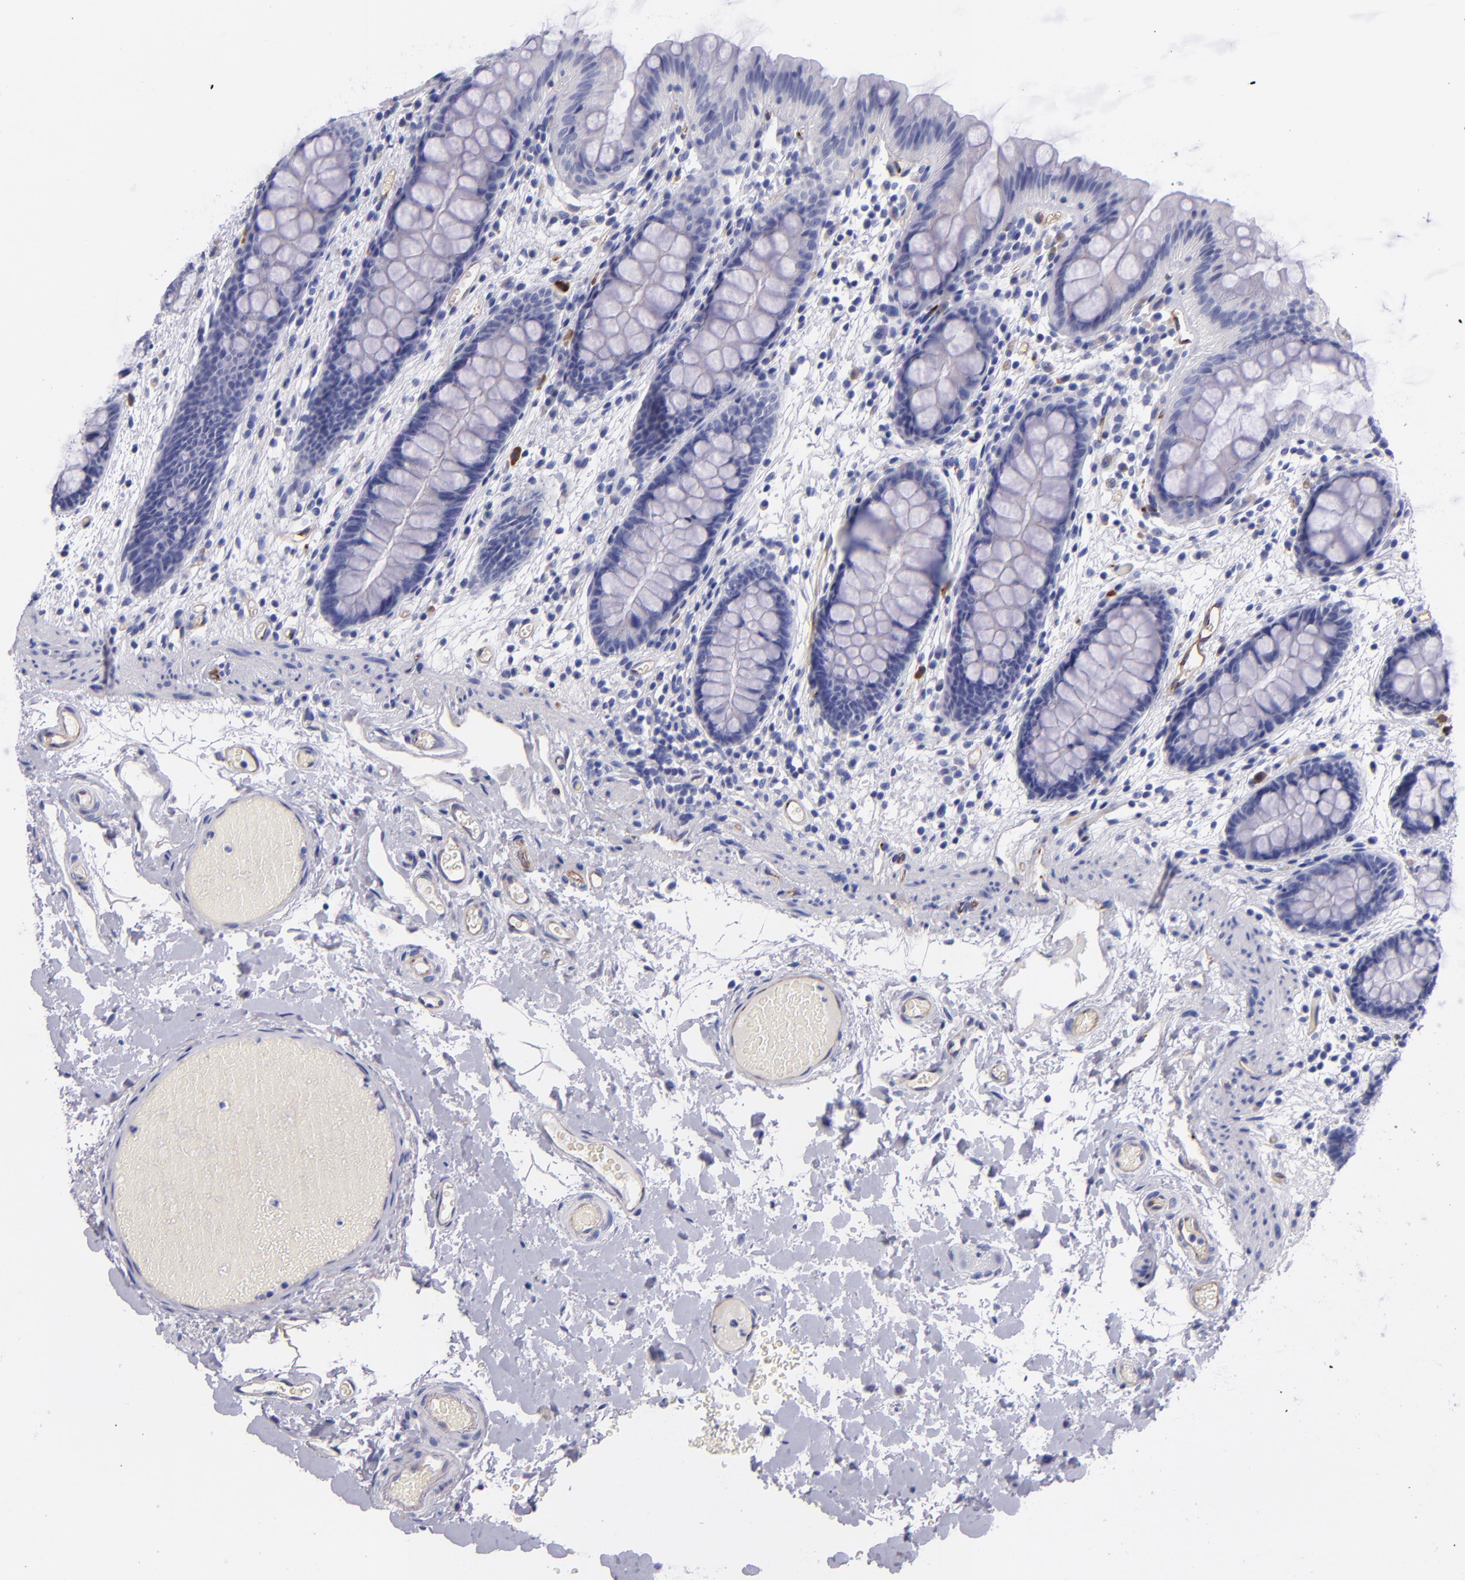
{"staining": {"intensity": "moderate", "quantity": "25%-75%", "location": "cytoplasmic/membranous"}, "tissue": "colon", "cell_type": "Endothelial cells", "image_type": "normal", "snomed": [{"axis": "morphology", "description": "Normal tissue, NOS"}, {"axis": "topography", "description": "Smooth muscle"}, {"axis": "topography", "description": "Colon"}], "caption": "Protein expression analysis of unremarkable human colon reveals moderate cytoplasmic/membranous positivity in about 25%-75% of endothelial cells. The protein of interest is shown in brown color, while the nuclei are stained blue.", "gene": "NOS3", "patient": {"sex": "male", "age": 67}}